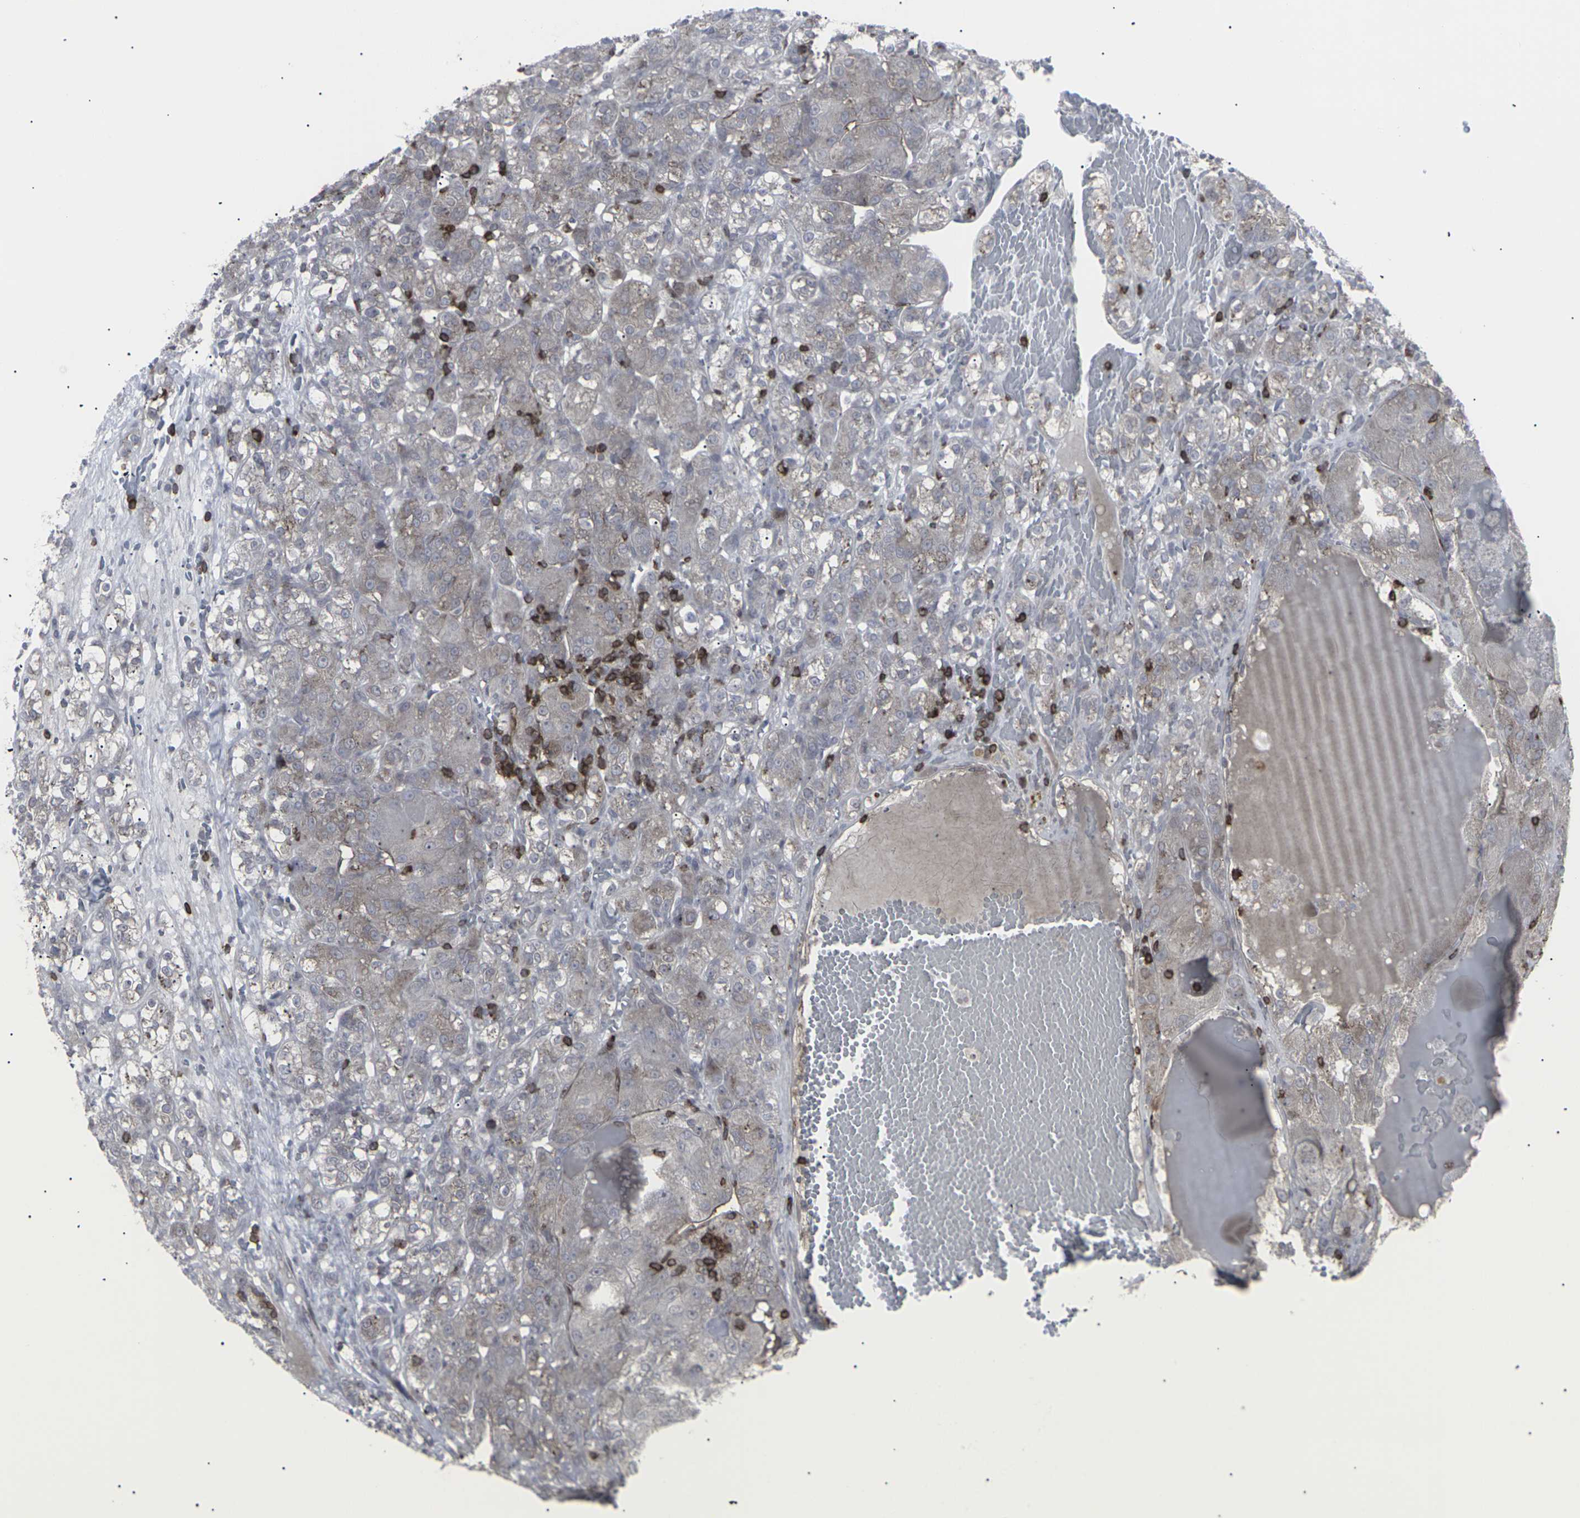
{"staining": {"intensity": "weak", "quantity": "<25%", "location": "cytoplasmic/membranous"}, "tissue": "renal cancer", "cell_type": "Tumor cells", "image_type": "cancer", "snomed": [{"axis": "morphology", "description": "Normal tissue, NOS"}, {"axis": "morphology", "description": "Adenocarcinoma, NOS"}, {"axis": "topography", "description": "Kidney"}], "caption": "There is no significant staining in tumor cells of adenocarcinoma (renal).", "gene": "APOBEC2", "patient": {"sex": "male", "age": 61}}